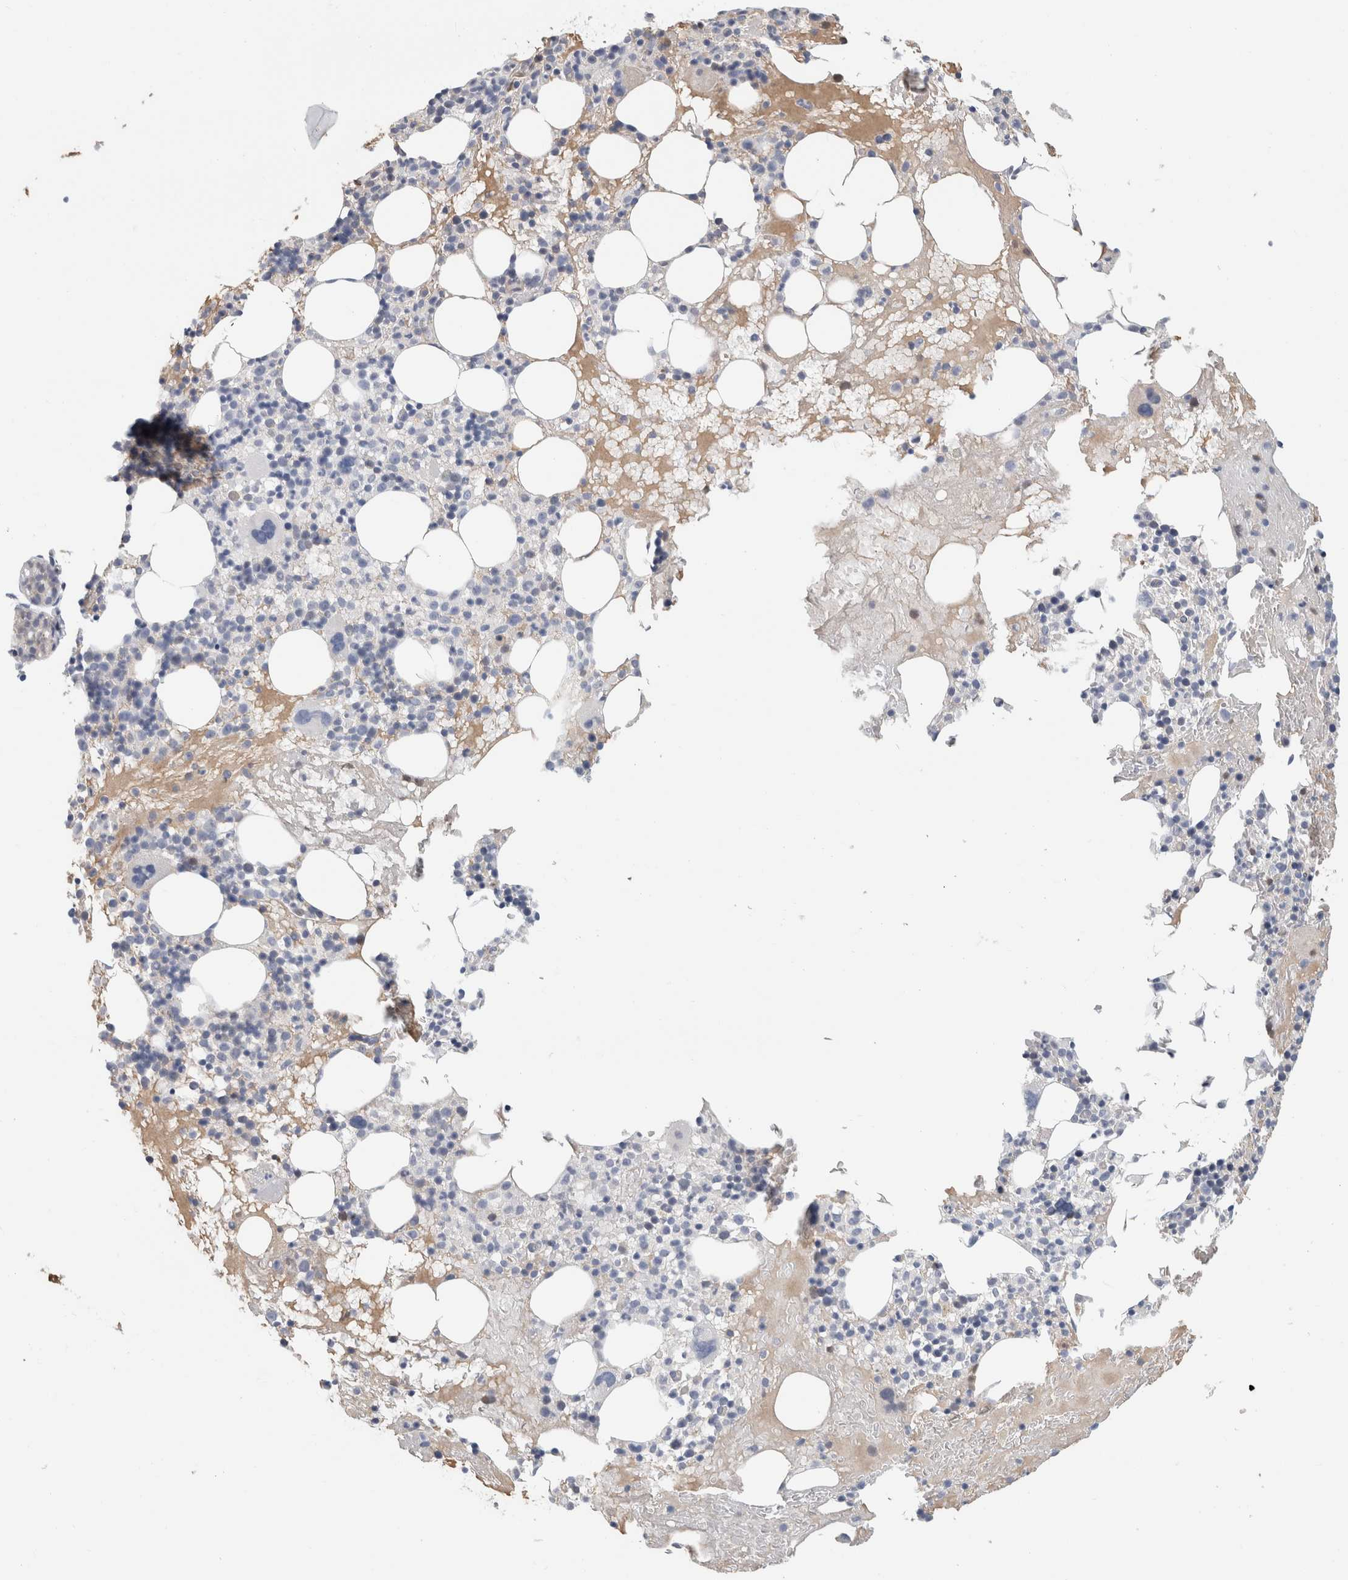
{"staining": {"intensity": "negative", "quantity": "none", "location": "none"}, "tissue": "bone marrow", "cell_type": "Hematopoietic cells", "image_type": "normal", "snomed": [{"axis": "morphology", "description": "Normal tissue, NOS"}, {"axis": "morphology", "description": "Inflammation, NOS"}, {"axis": "topography", "description": "Bone marrow"}], "caption": "Image shows no significant protein staining in hematopoietic cells of normal bone marrow.", "gene": "SCGB1A1", "patient": {"sex": "female", "age": 77}}